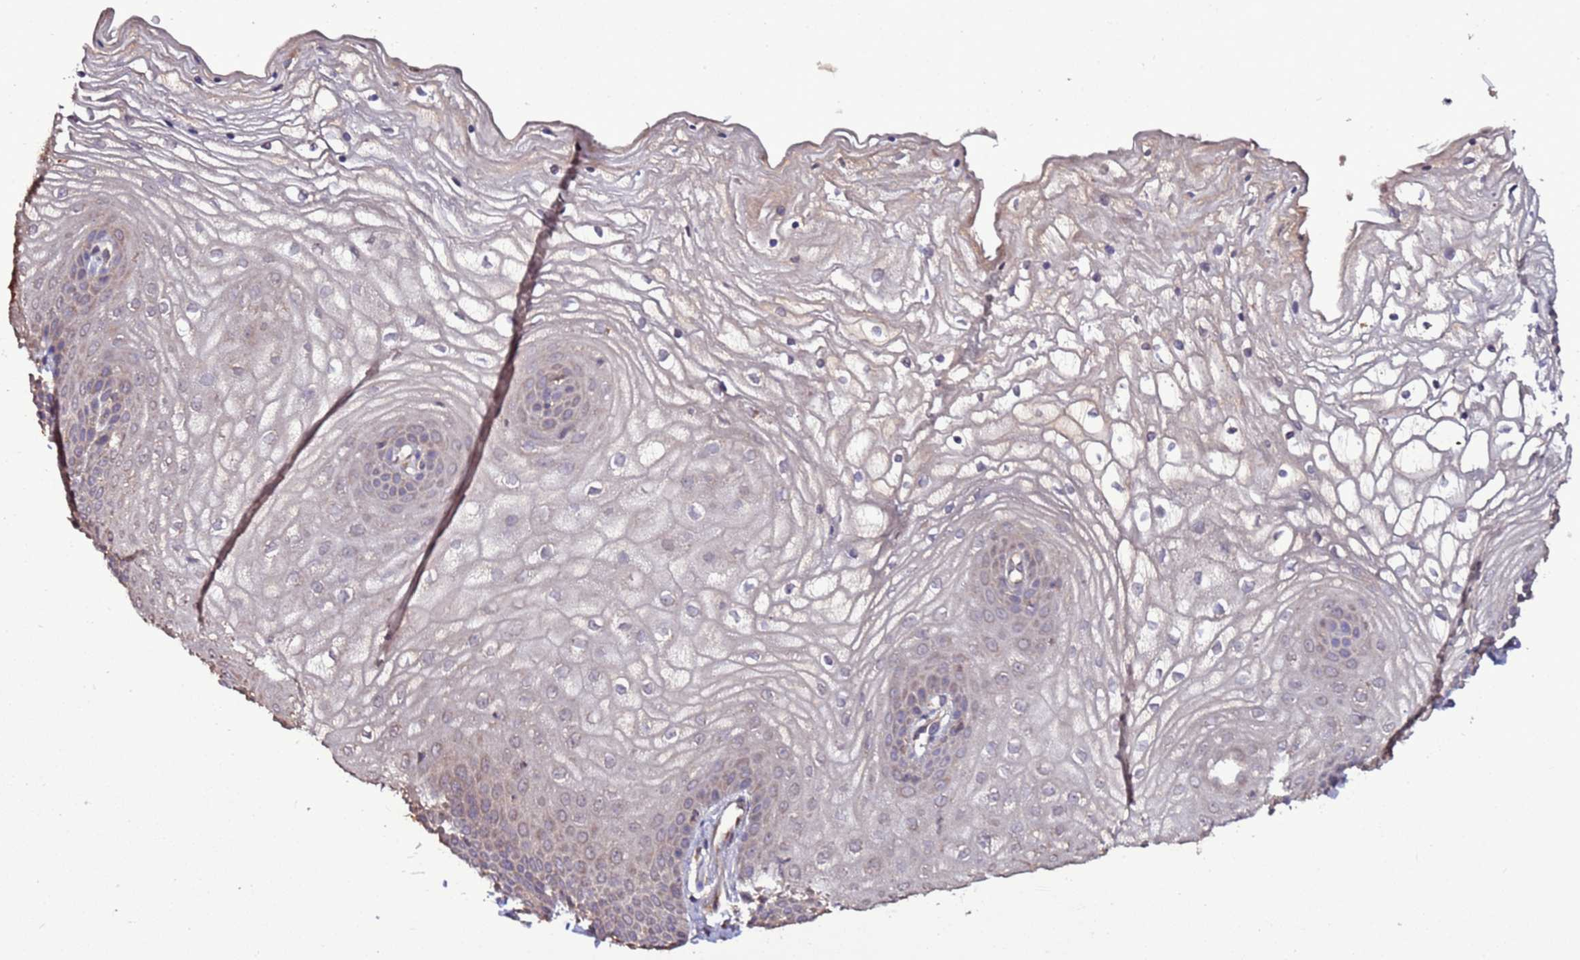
{"staining": {"intensity": "moderate", "quantity": "<25%", "location": "cytoplasmic/membranous"}, "tissue": "vagina", "cell_type": "Squamous epithelial cells", "image_type": "normal", "snomed": [{"axis": "morphology", "description": "Normal tissue, NOS"}, {"axis": "topography", "description": "Vagina"}, {"axis": "topography", "description": "Cervix"}], "caption": "A high-resolution image shows immunohistochemistry staining of normal vagina, which demonstrates moderate cytoplasmic/membranous expression in approximately <25% of squamous epithelial cells. (DAB IHC, brown staining for protein, blue staining for nuclei).", "gene": "RPS15A", "patient": {"sex": "female", "age": 40}}